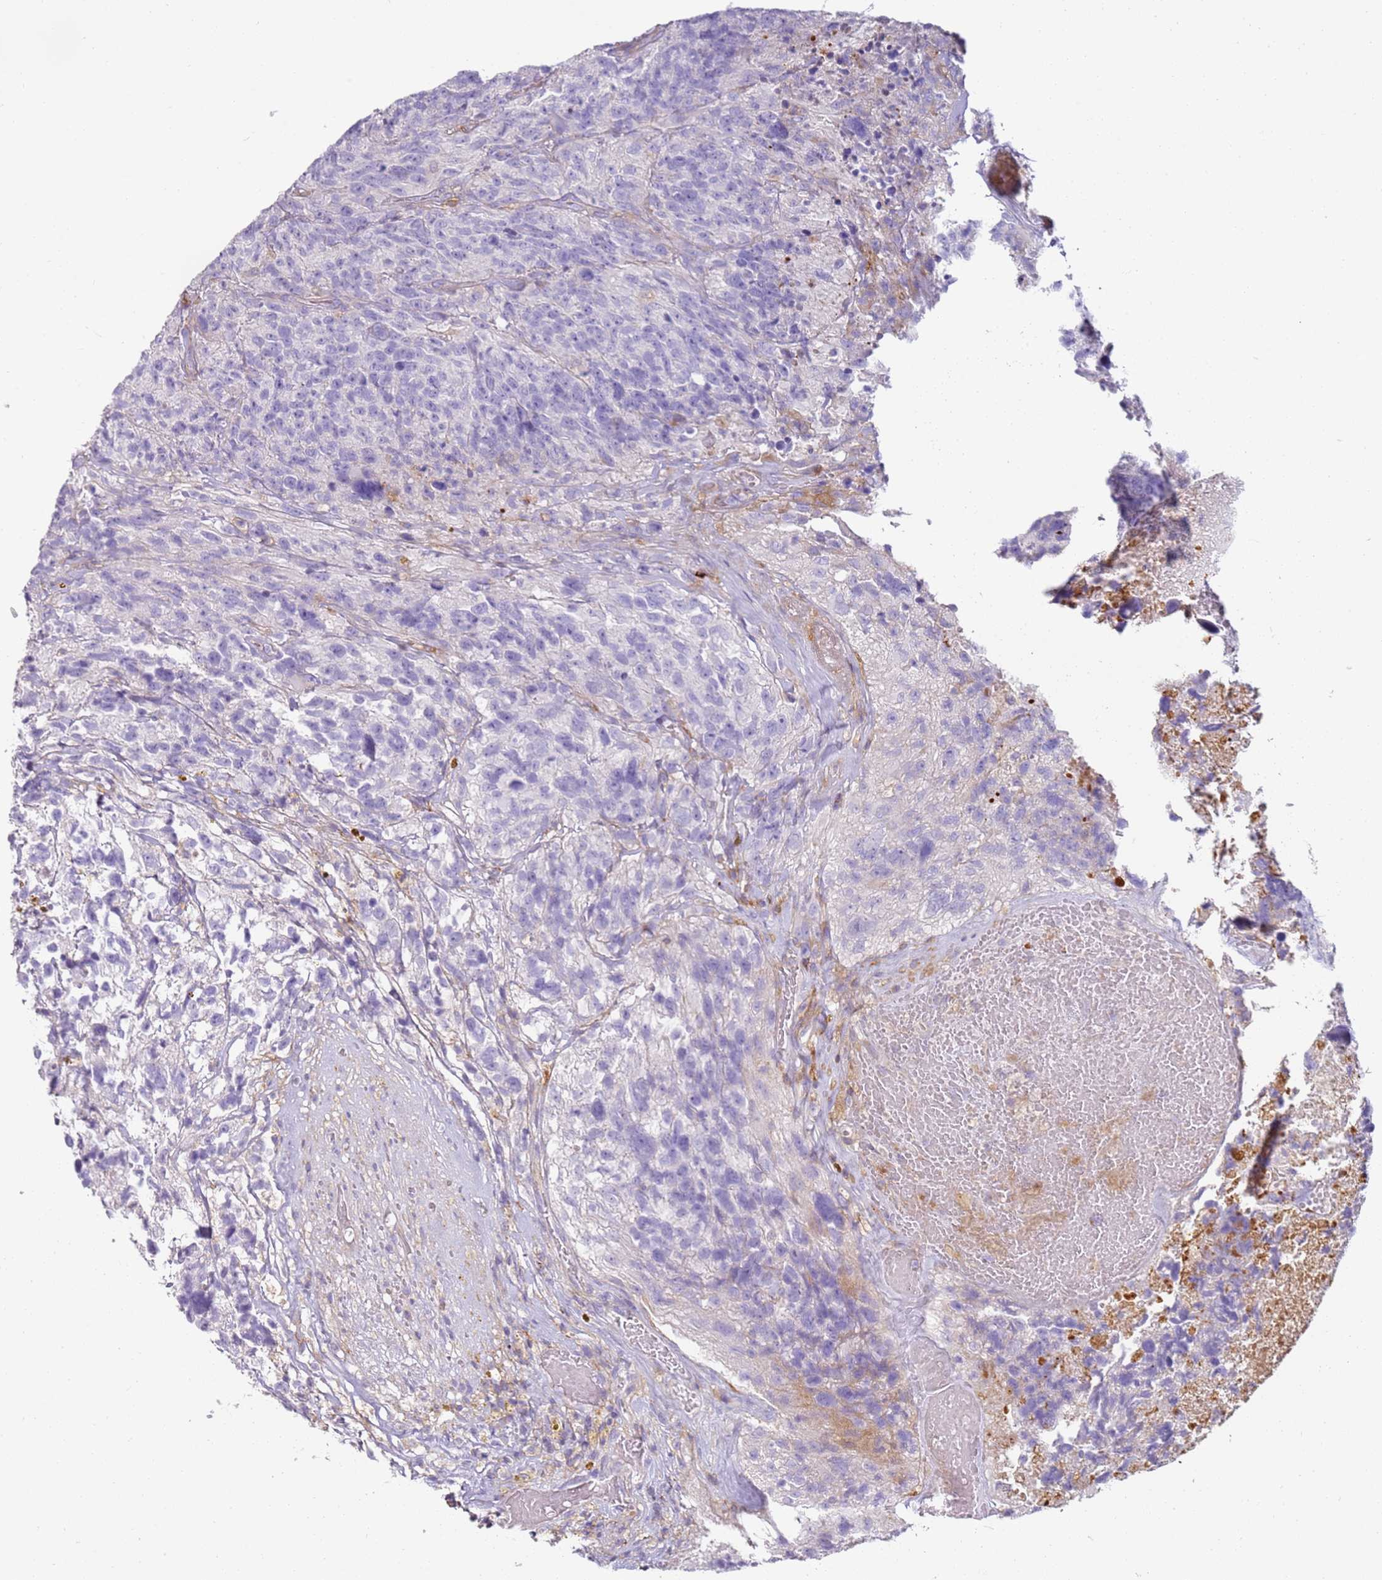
{"staining": {"intensity": "negative", "quantity": "none", "location": "none"}, "tissue": "glioma", "cell_type": "Tumor cells", "image_type": "cancer", "snomed": [{"axis": "morphology", "description": "Glioma, malignant, High grade"}, {"axis": "topography", "description": "Brain"}], "caption": "Immunohistochemical staining of glioma displays no significant positivity in tumor cells.", "gene": "FPR1", "patient": {"sex": "male", "age": 69}}